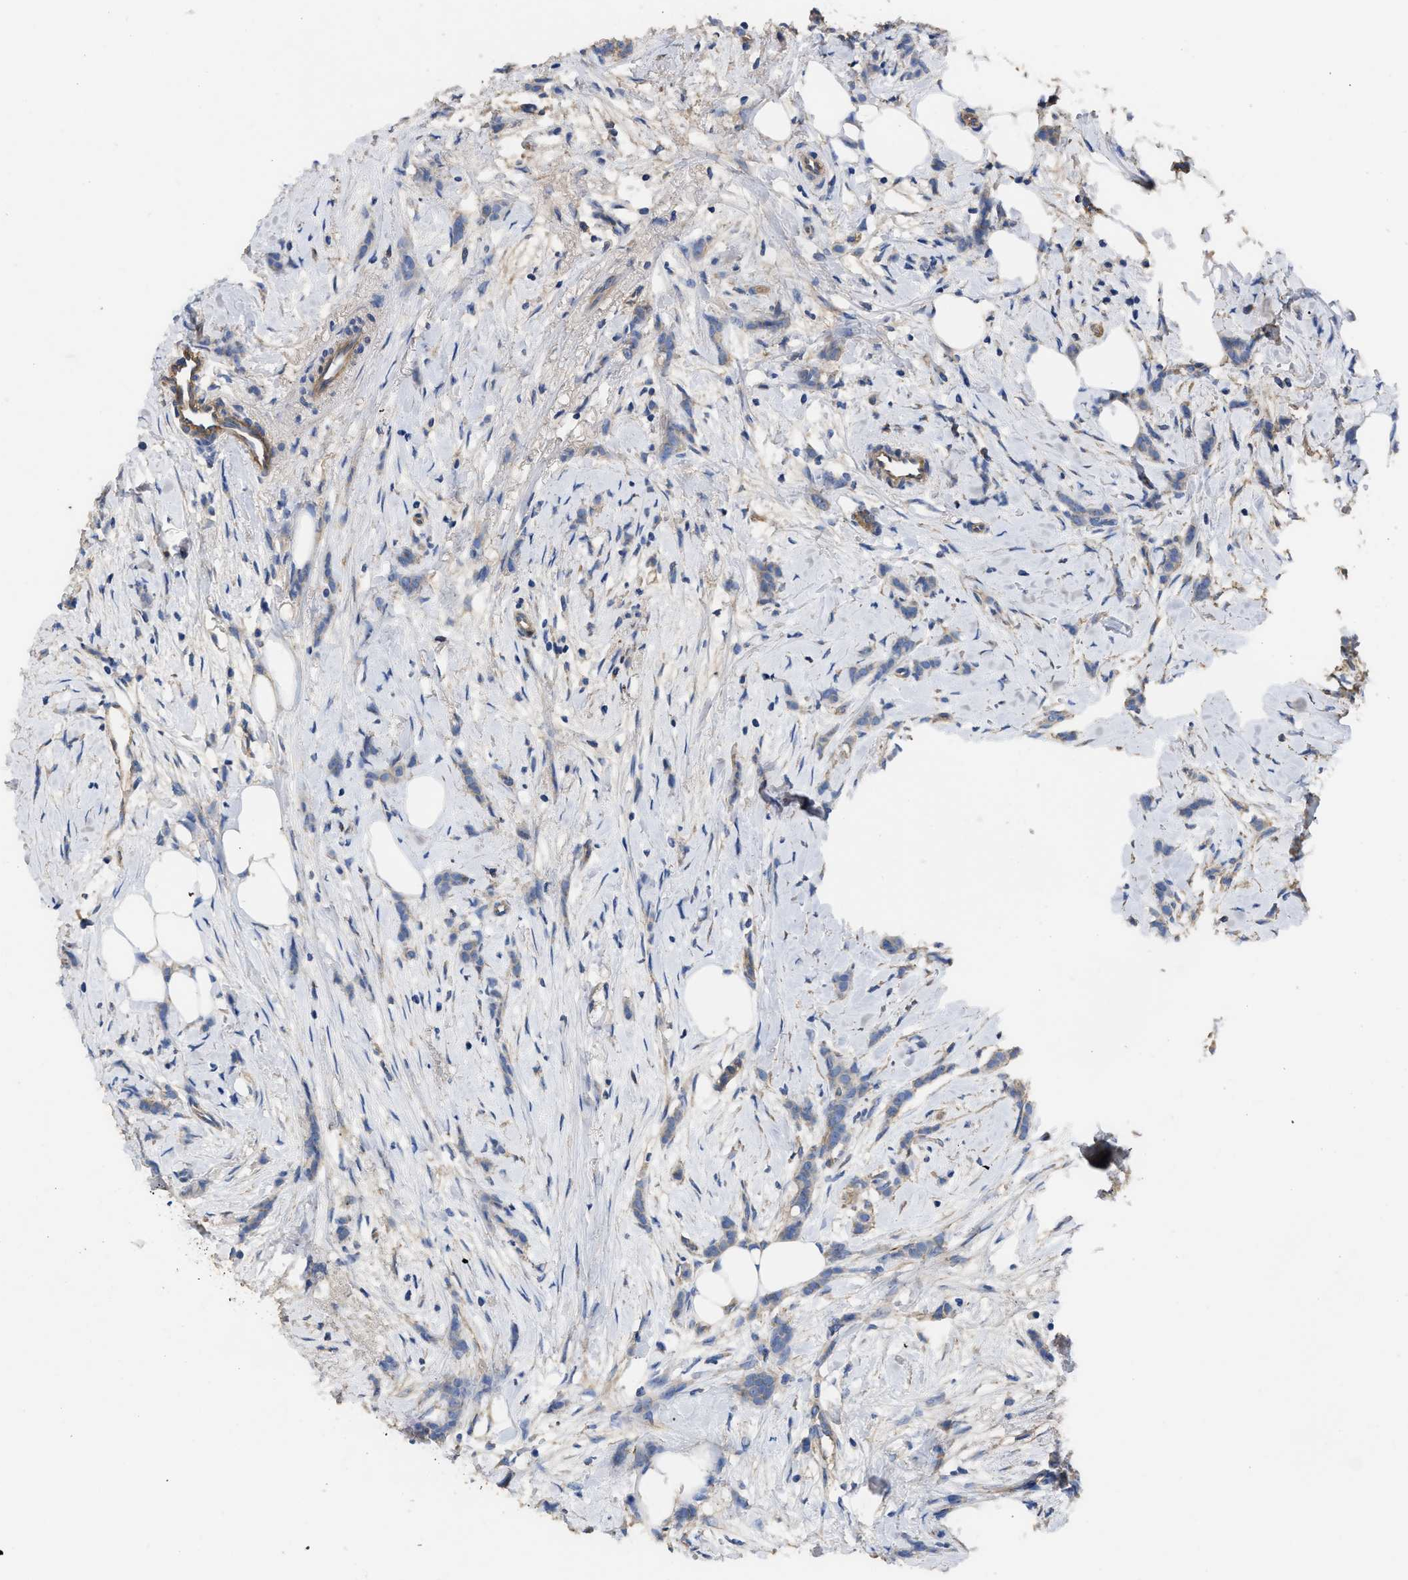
{"staining": {"intensity": "weak", "quantity": "<25%", "location": "cytoplasmic/membranous"}, "tissue": "breast cancer", "cell_type": "Tumor cells", "image_type": "cancer", "snomed": [{"axis": "morphology", "description": "Lobular carcinoma, in situ"}, {"axis": "morphology", "description": "Lobular carcinoma"}, {"axis": "topography", "description": "Breast"}], "caption": "Immunohistochemistry image of breast lobular carcinoma in situ stained for a protein (brown), which demonstrates no staining in tumor cells. The staining was performed using DAB to visualize the protein expression in brown, while the nuclei were stained in blue with hematoxylin (Magnification: 20x).", "gene": "USP4", "patient": {"sex": "female", "age": 41}}